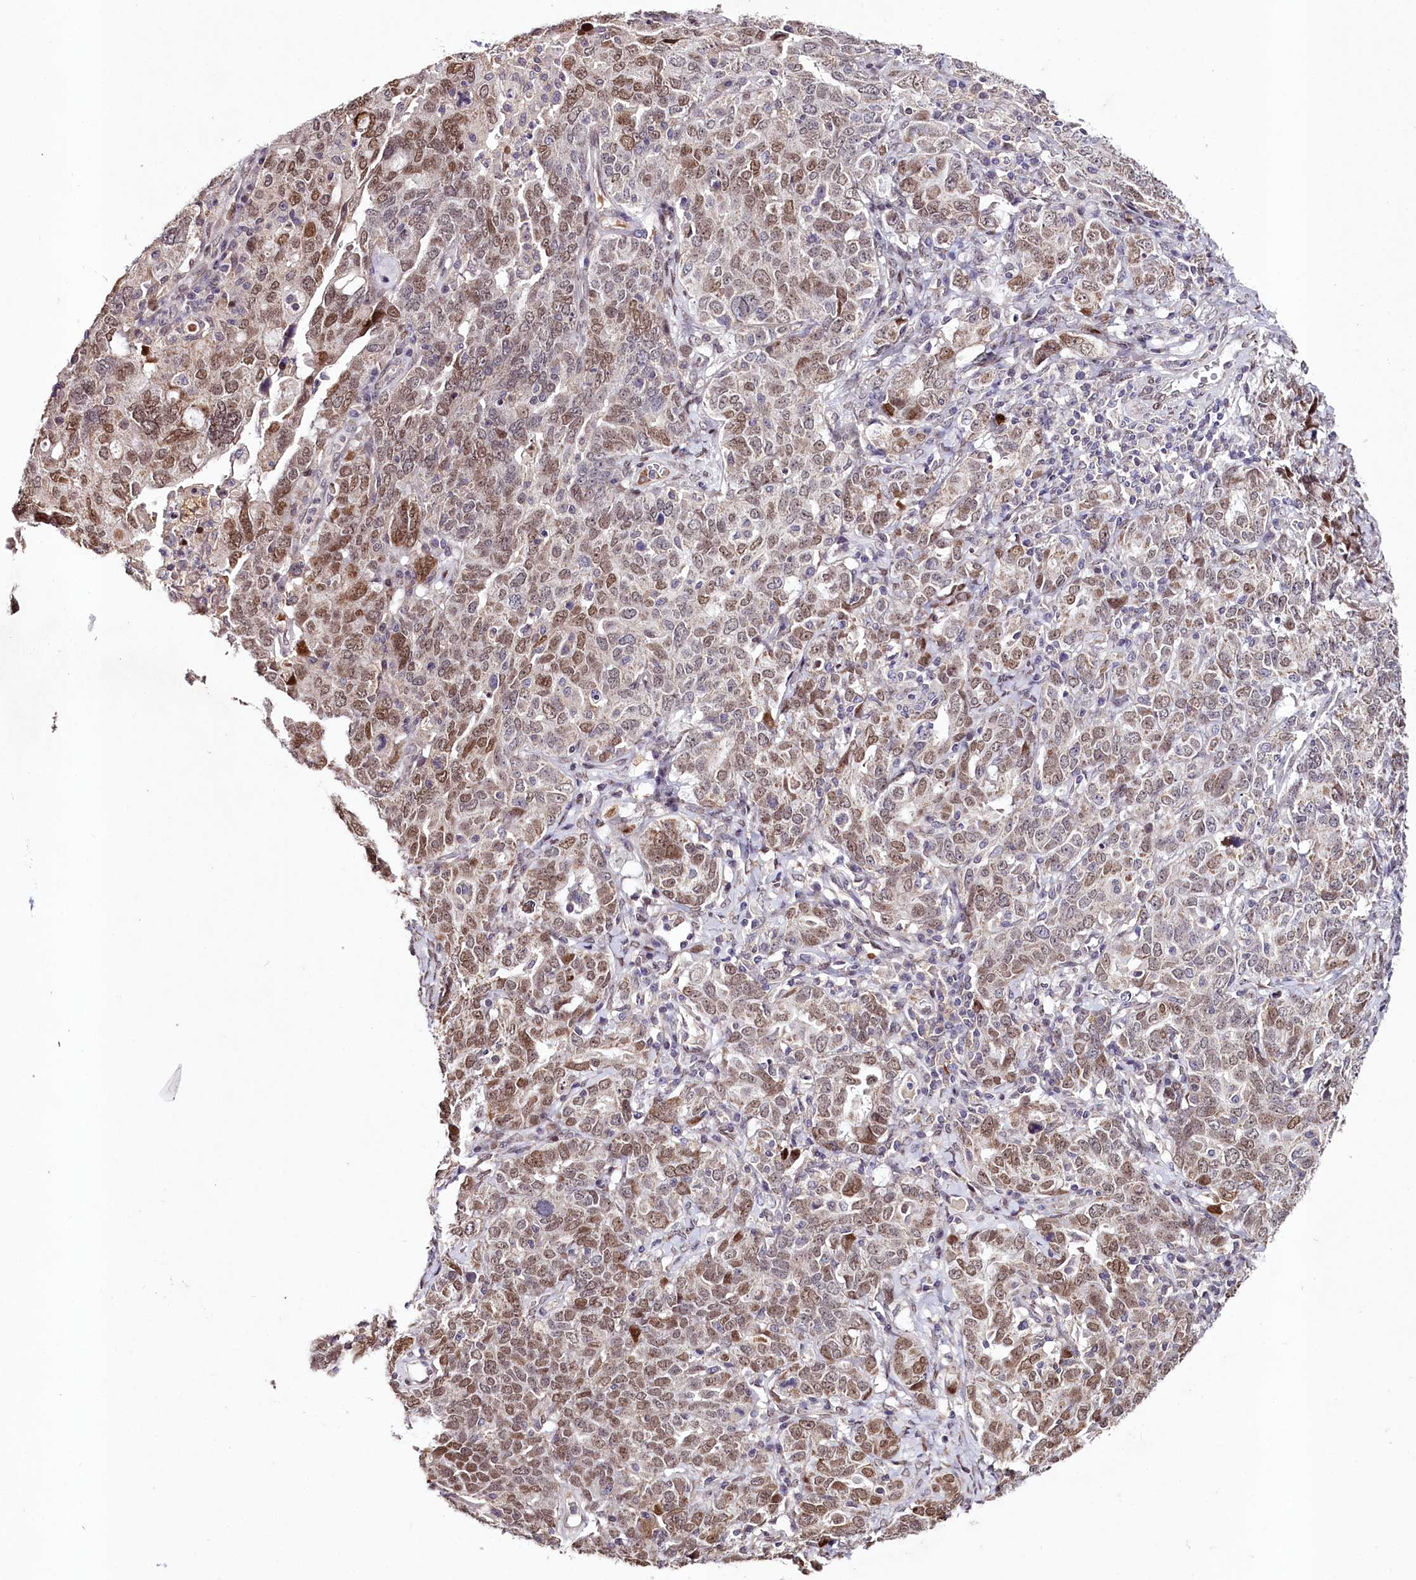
{"staining": {"intensity": "moderate", "quantity": "25%-75%", "location": "nuclear"}, "tissue": "ovarian cancer", "cell_type": "Tumor cells", "image_type": "cancer", "snomed": [{"axis": "morphology", "description": "Carcinoma, endometroid"}, {"axis": "topography", "description": "Ovary"}], "caption": "A brown stain highlights moderate nuclear positivity of a protein in human ovarian cancer tumor cells.", "gene": "ZNF226", "patient": {"sex": "female", "age": 62}}